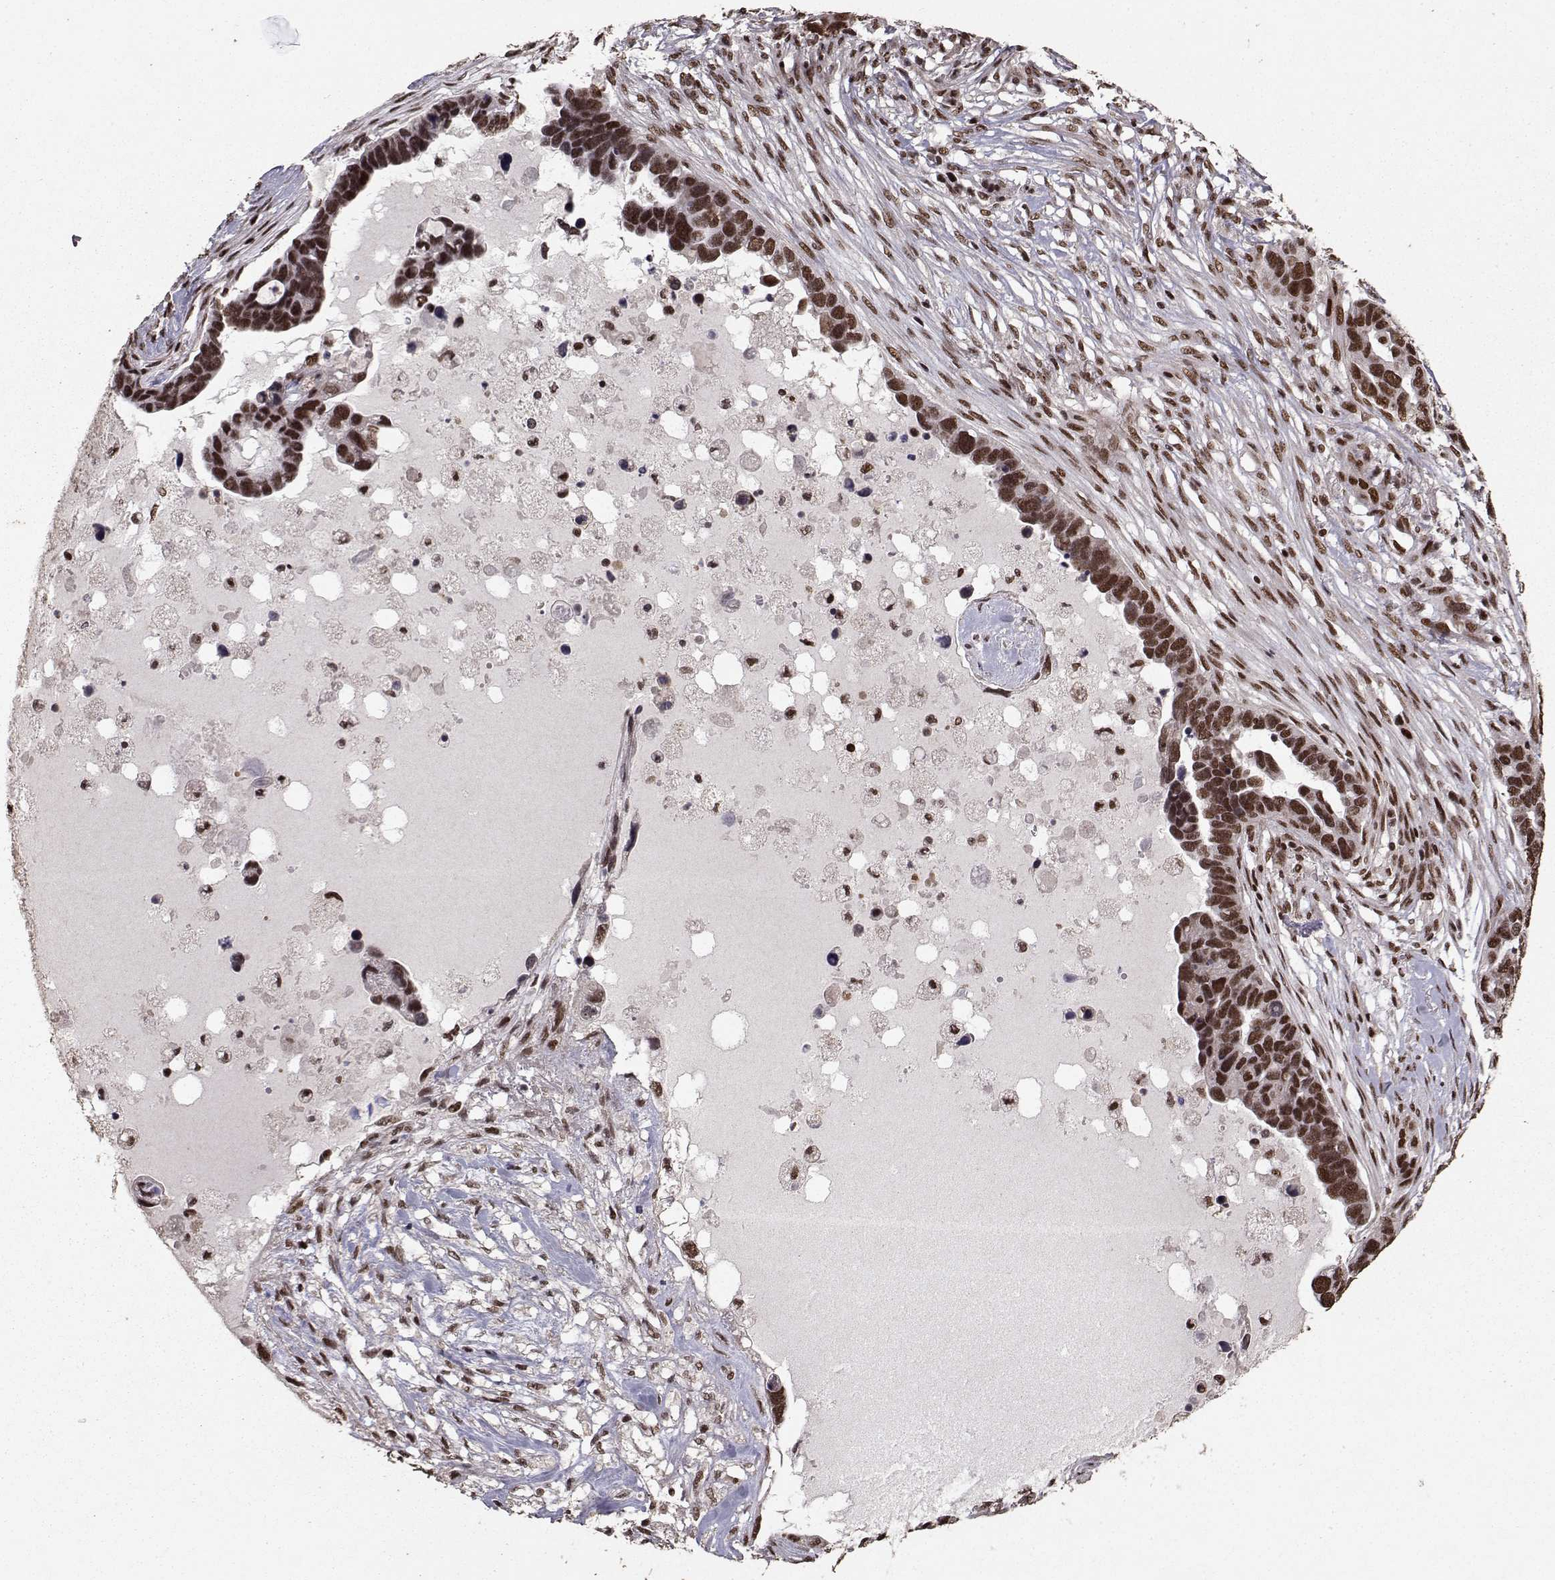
{"staining": {"intensity": "strong", "quantity": ">75%", "location": "nuclear"}, "tissue": "ovarian cancer", "cell_type": "Tumor cells", "image_type": "cancer", "snomed": [{"axis": "morphology", "description": "Cystadenocarcinoma, serous, NOS"}, {"axis": "topography", "description": "Ovary"}], "caption": "Protein staining exhibits strong nuclear staining in approximately >75% of tumor cells in ovarian cancer. The staining was performed using DAB (3,3'-diaminobenzidine), with brown indicating positive protein expression. Nuclei are stained blue with hematoxylin.", "gene": "SF1", "patient": {"sex": "female", "age": 54}}